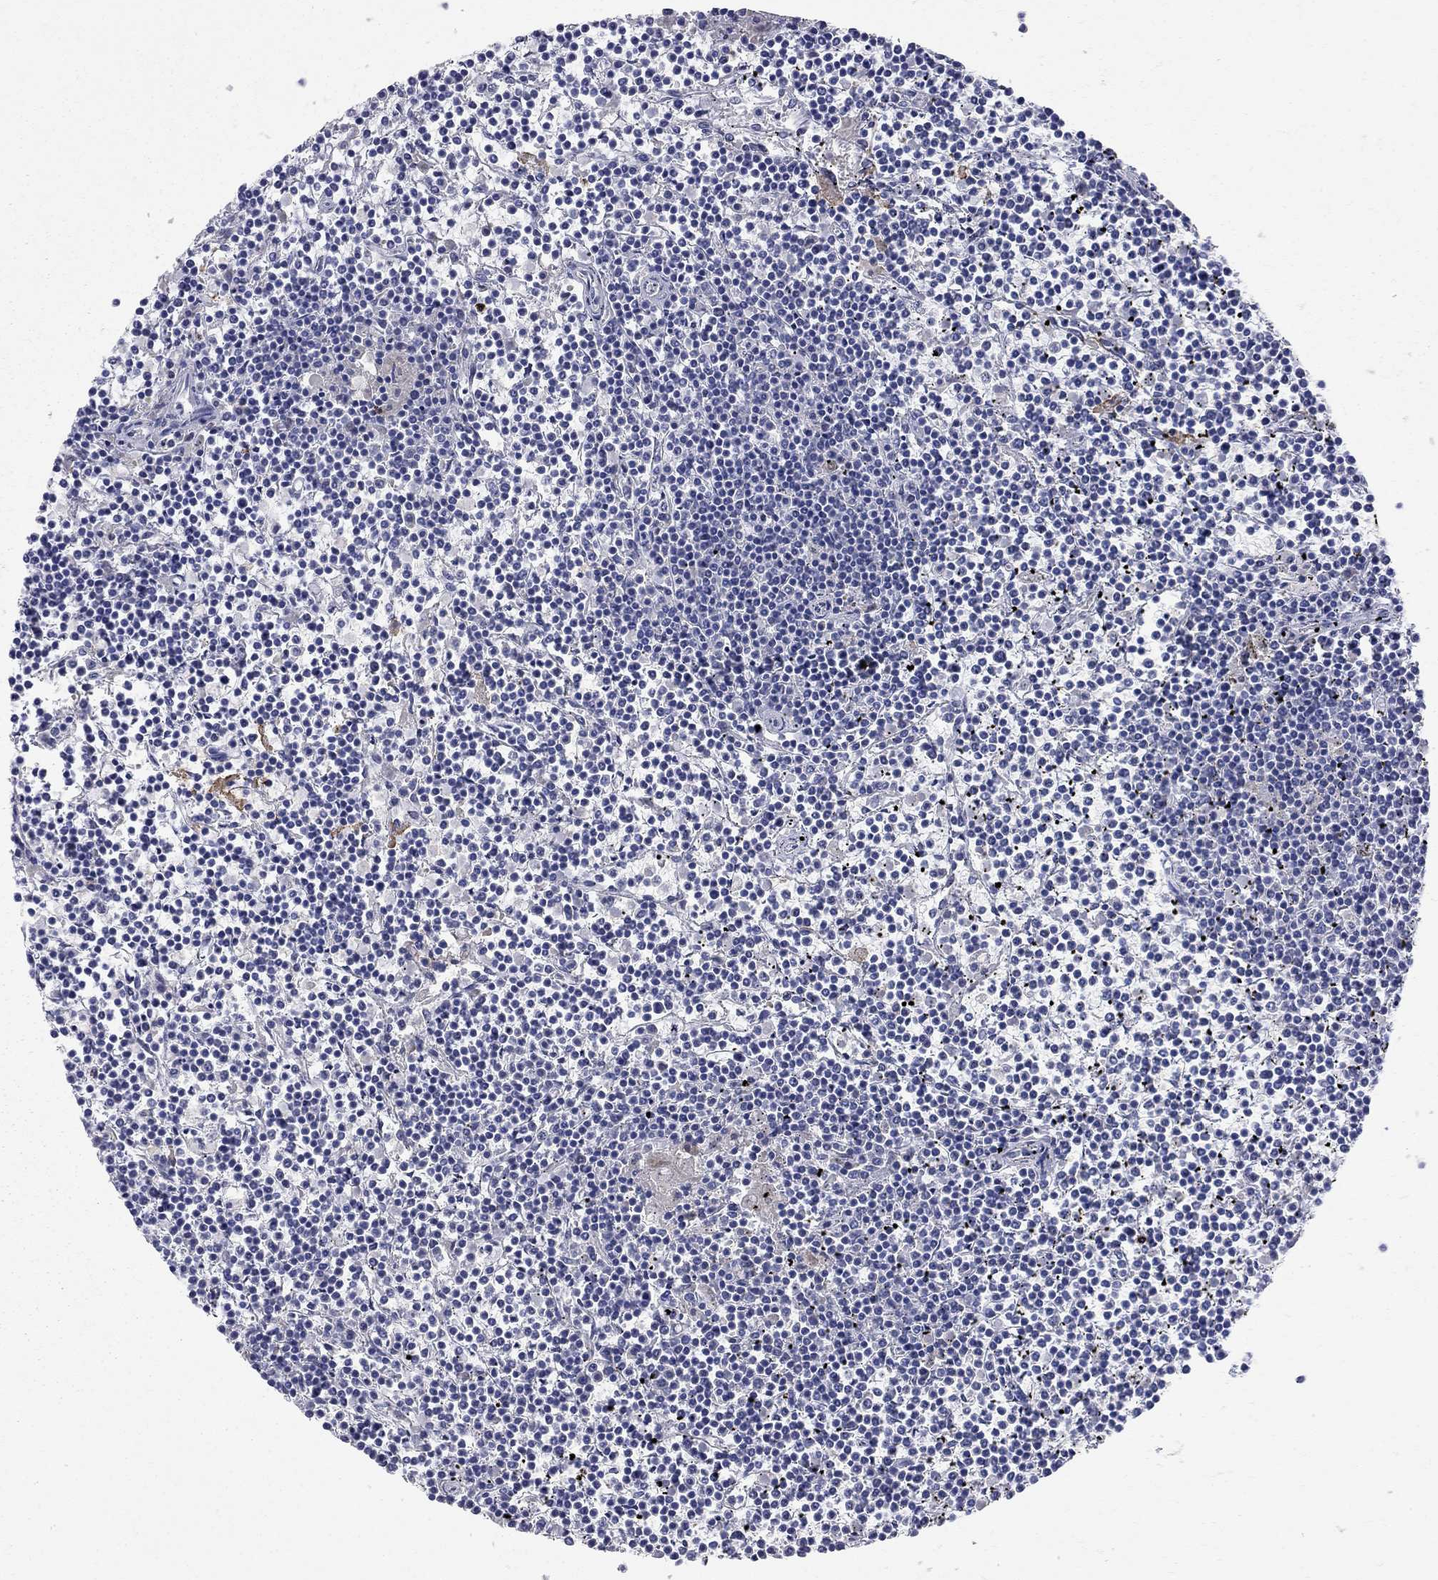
{"staining": {"intensity": "negative", "quantity": "none", "location": "none"}, "tissue": "lymphoma", "cell_type": "Tumor cells", "image_type": "cancer", "snomed": [{"axis": "morphology", "description": "Malignant lymphoma, non-Hodgkin's type, Low grade"}, {"axis": "topography", "description": "Spleen"}], "caption": "Malignant lymphoma, non-Hodgkin's type (low-grade) was stained to show a protein in brown. There is no significant expression in tumor cells. The staining was performed using DAB to visualize the protein expression in brown, while the nuclei were stained in blue with hematoxylin (Magnification: 20x).", "gene": "ACSL1", "patient": {"sex": "female", "age": 19}}